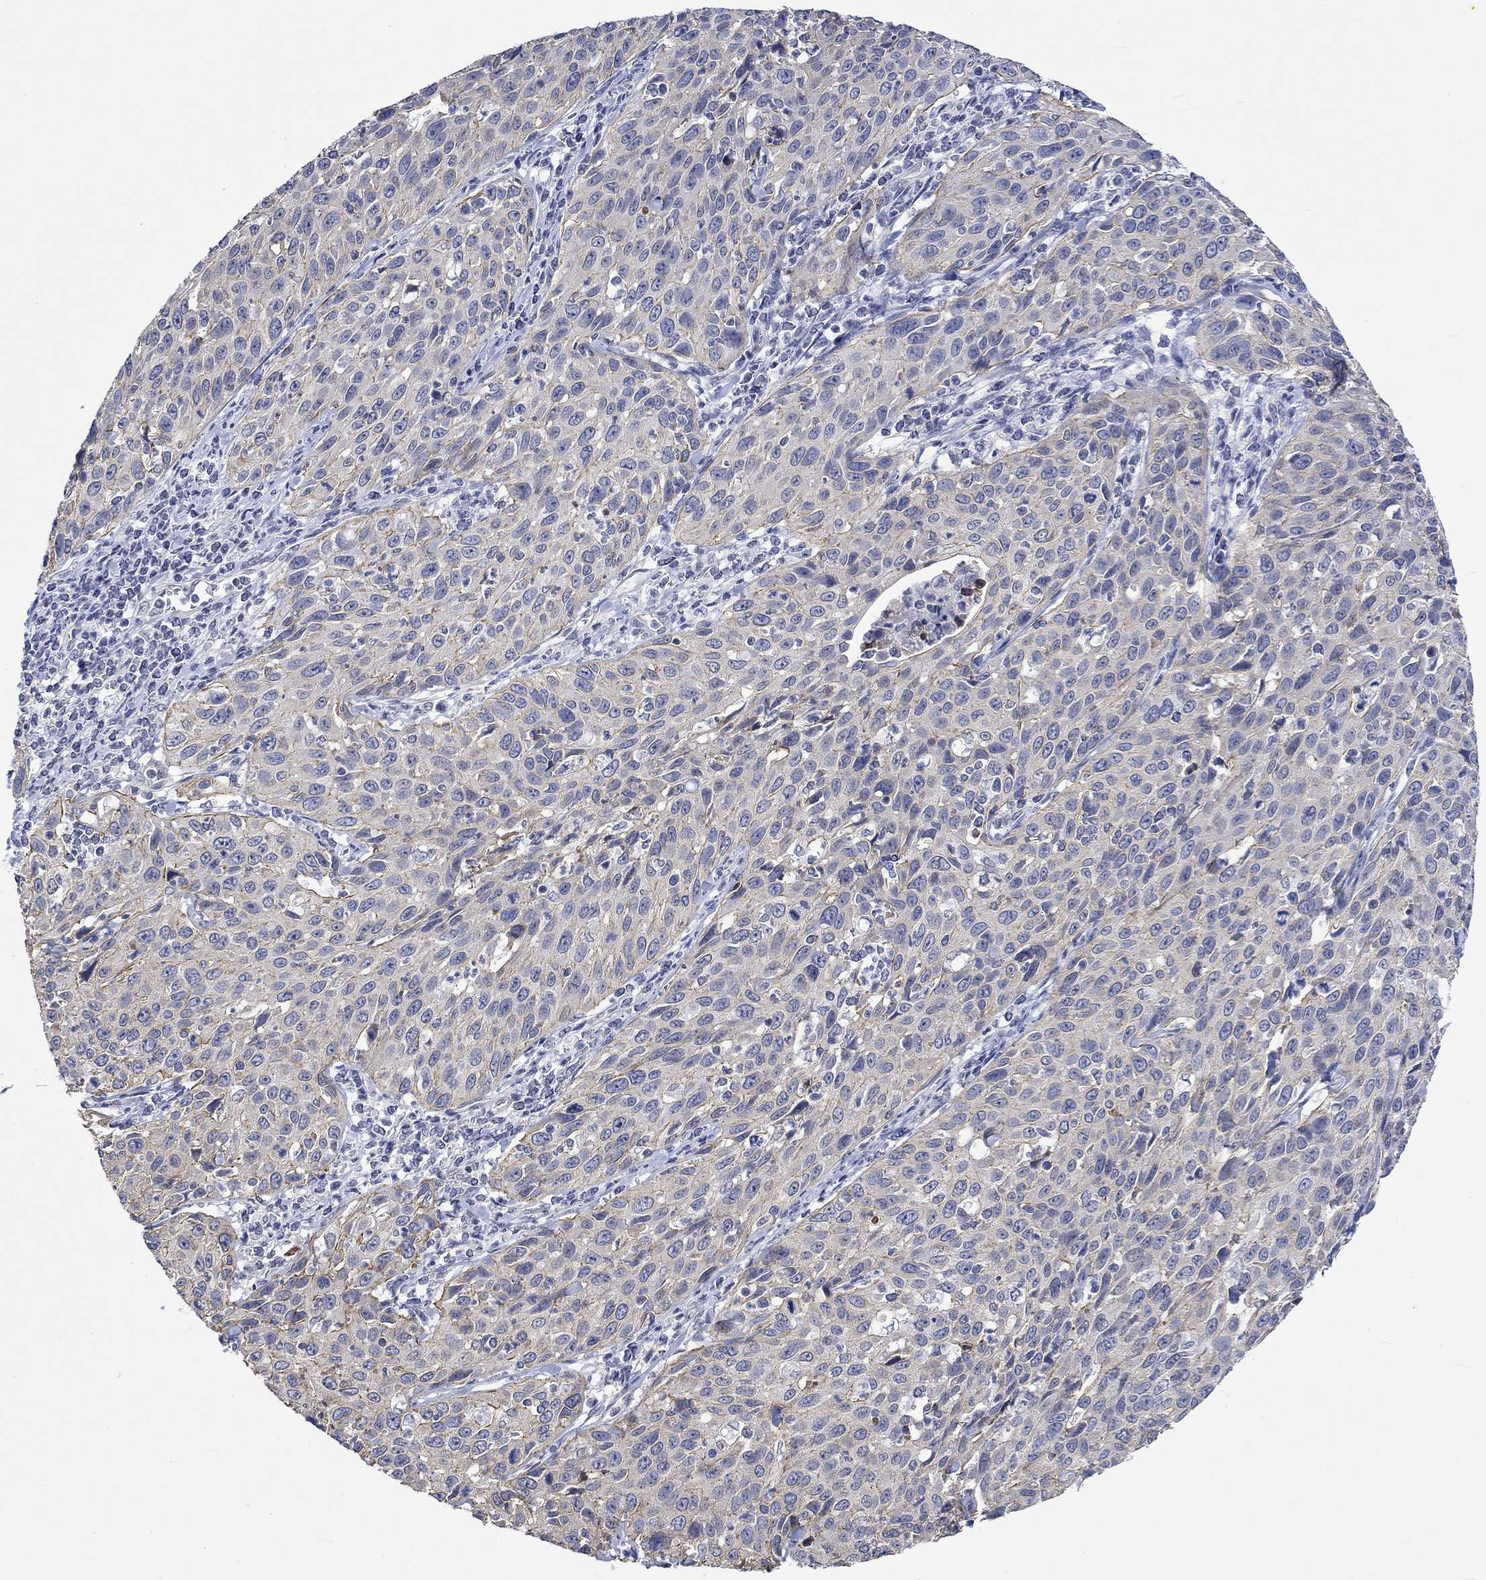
{"staining": {"intensity": "moderate", "quantity": "<25%", "location": "cytoplasmic/membranous"}, "tissue": "cervical cancer", "cell_type": "Tumor cells", "image_type": "cancer", "snomed": [{"axis": "morphology", "description": "Squamous cell carcinoma, NOS"}, {"axis": "topography", "description": "Cervix"}], "caption": "An image of squamous cell carcinoma (cervical) stained for a protein reveals moderate cytoplasmic/membranous brown staining in tumor cells.", "gene": "AGRP", "patient": {"sex": "female", "age": 26}}